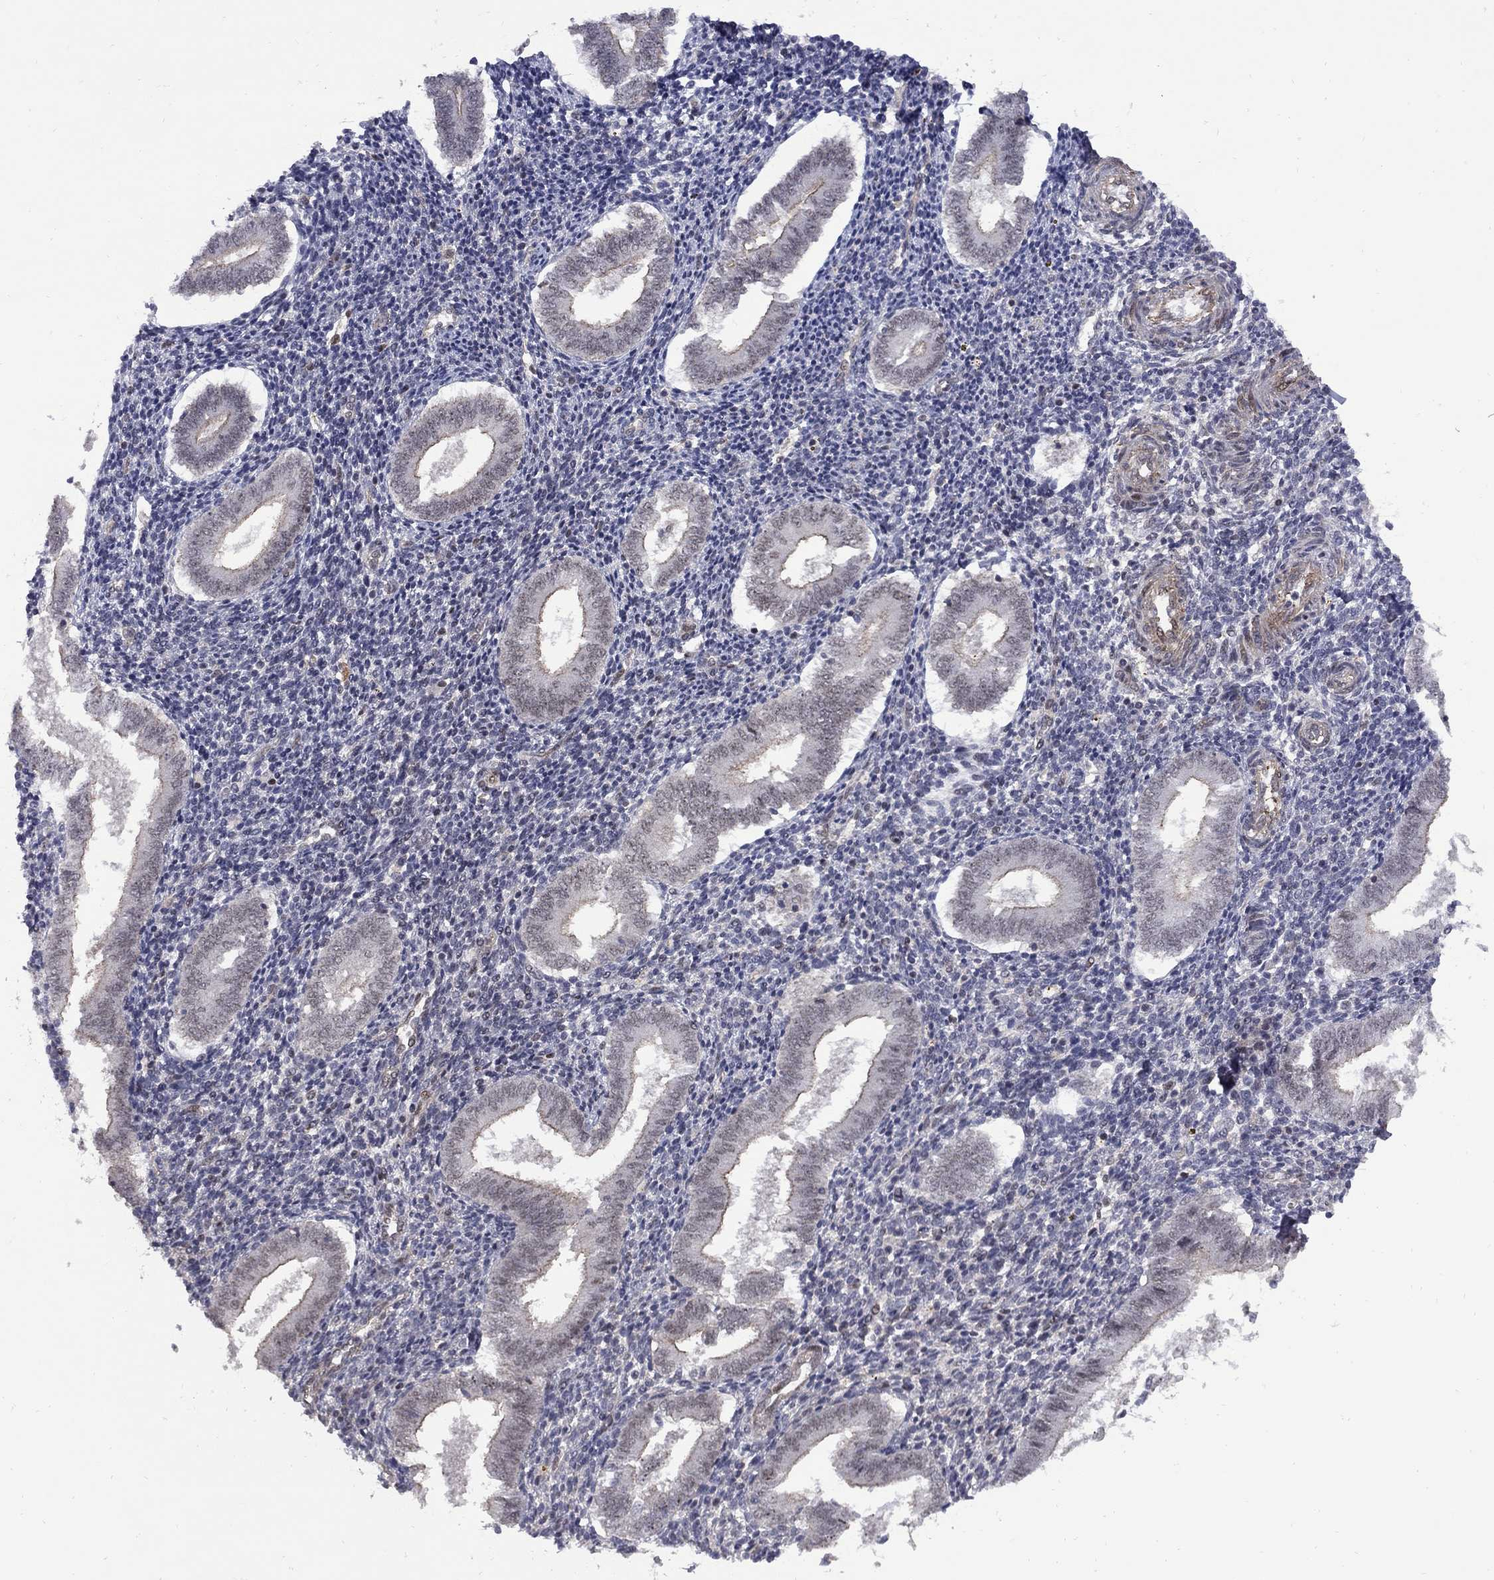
{"staining": {"intensity": "negative", "quantity": "none", "location": "none"}, "tissue": "endometrium", "cell_type": "Cells in endometrial stroma", "image_type": "normal", "snomed": [{"axis": "morphology", "description": "Normal tissue, NOS"}, {"axis": "topography", "description": "Endometrium"}], "caption": "Cells in endometrial stroma show no significant protein positivity in benign endometrium. (Stains: DAB (3,3'-diaminobenzidine) immunohistochemistry with hematoxylin counter stain, Microscopy: brightfield microscopy at high magnification).", "gene": "BRF1", "patient": {"sex": "female", "age": 25}}